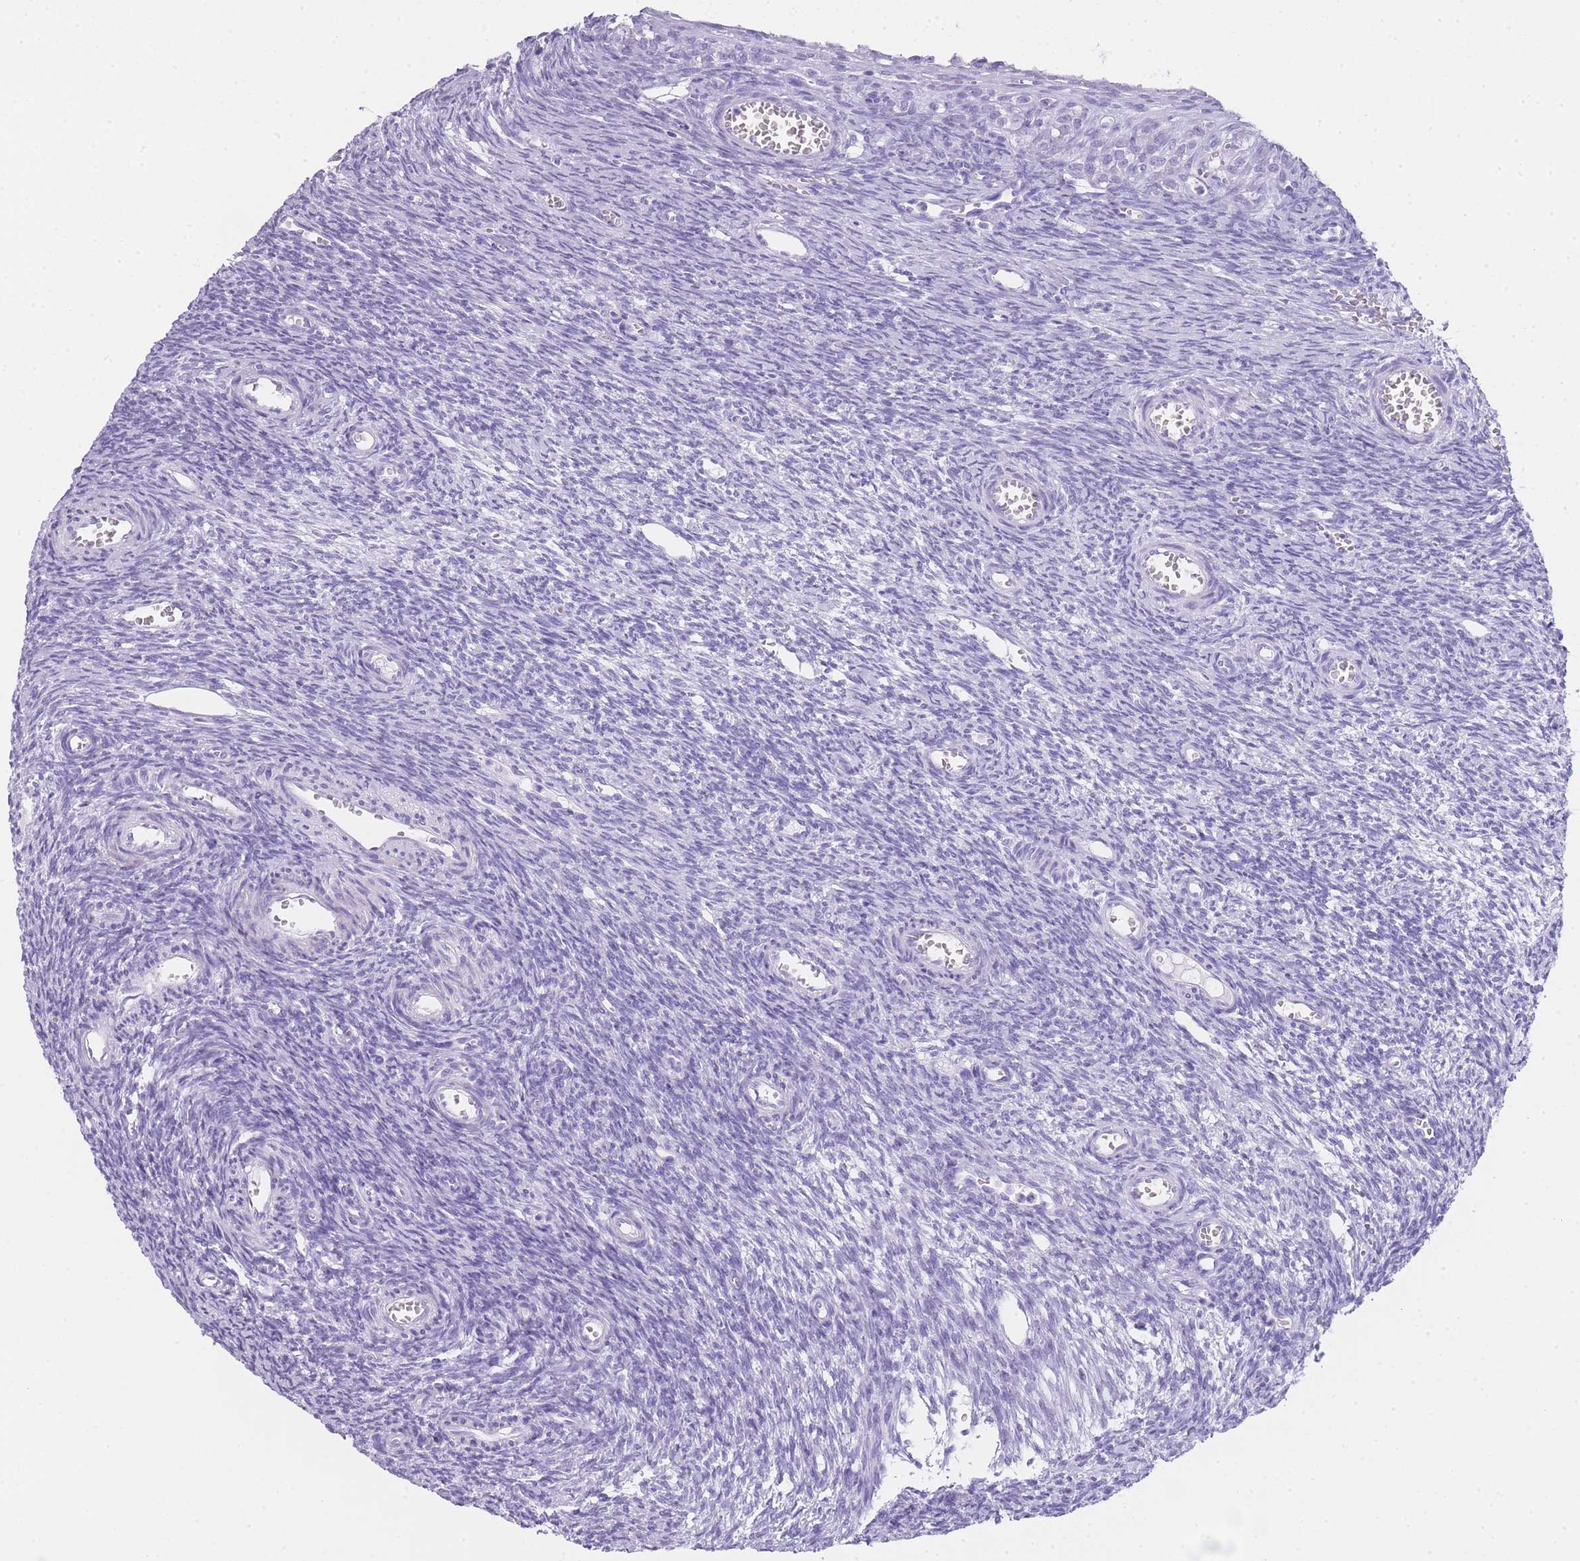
{"staining": {"intensity": "negative", "quantity": "none", "location": "none"}, "tissue": "ovary", "cell_type": "Ovarian stroma cells", "image_type": "normal", "snomed": [{"axis": "morphology", "description": "Normal tissue, NOS"}, {"axis": "topography", "description": "Ovary"}], "caption": "Immunohistochemical staining of normal human ovary shows no significant positivity in ovarian stroma cells.", "gene": "INS", "patient": {"sex": "female", "age": 39}}